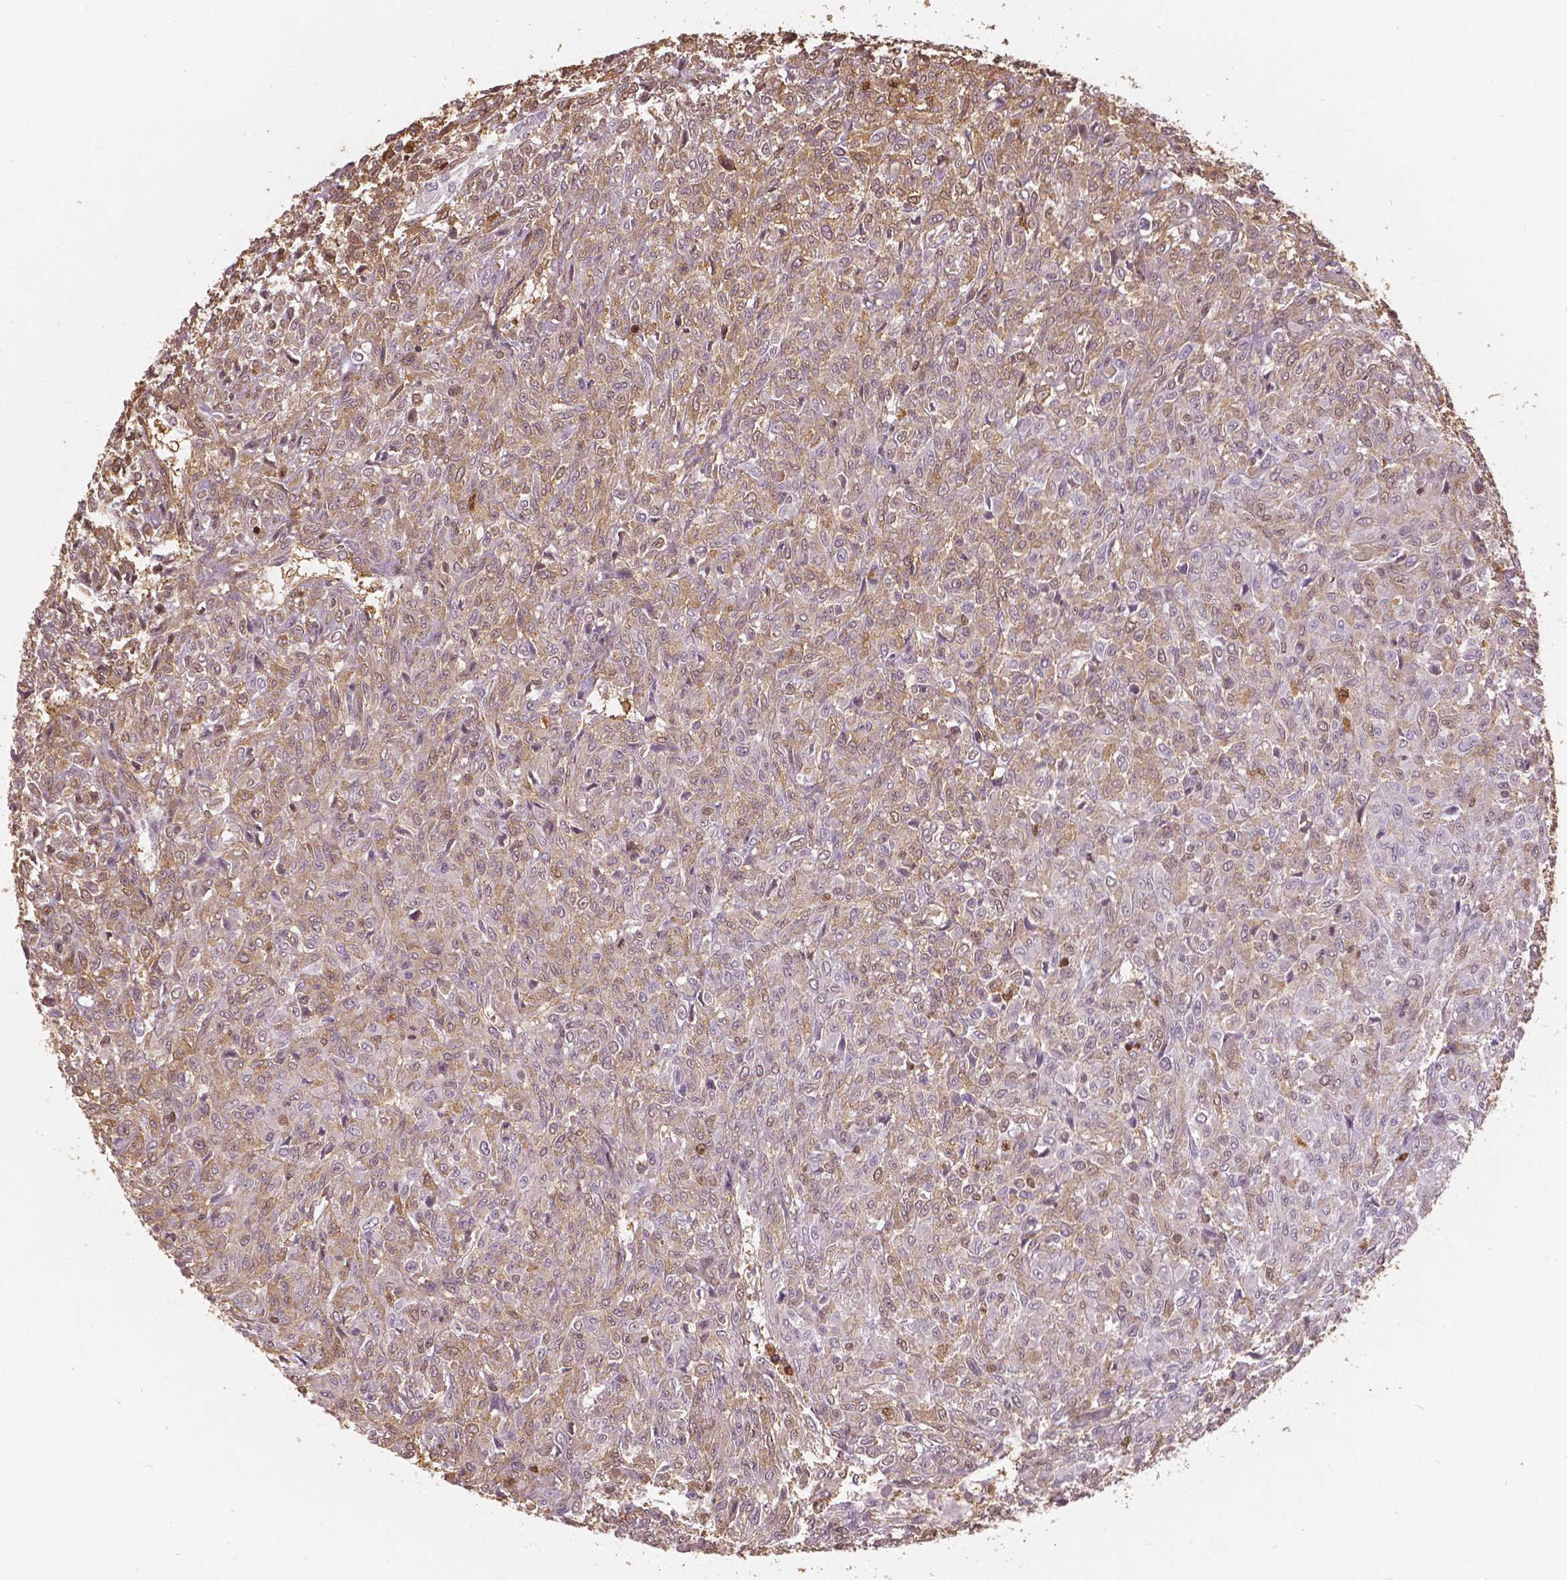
{"staining": {"intensity": "weak", "quantity": "25%-75%", "location": "cytoplasmic/membranous"}, "tissue": "renal cancer", "cell_type": "Tumor cells", "image_type": "cancer", "snomed": [{"axis": "morphology", "description": "Adenocarcinoma, NOS"}, {"axis": "topography", "description": "Kidney"}], "caption": "Adenocarcinoma (renal) stained for a protein (brown) demonstrates weak cytoplasmic/membranous positive positivity in about 25%-75% of tumor cells.", "gene": "S100A4", "patient": {"sex": "male", "age": 58}}